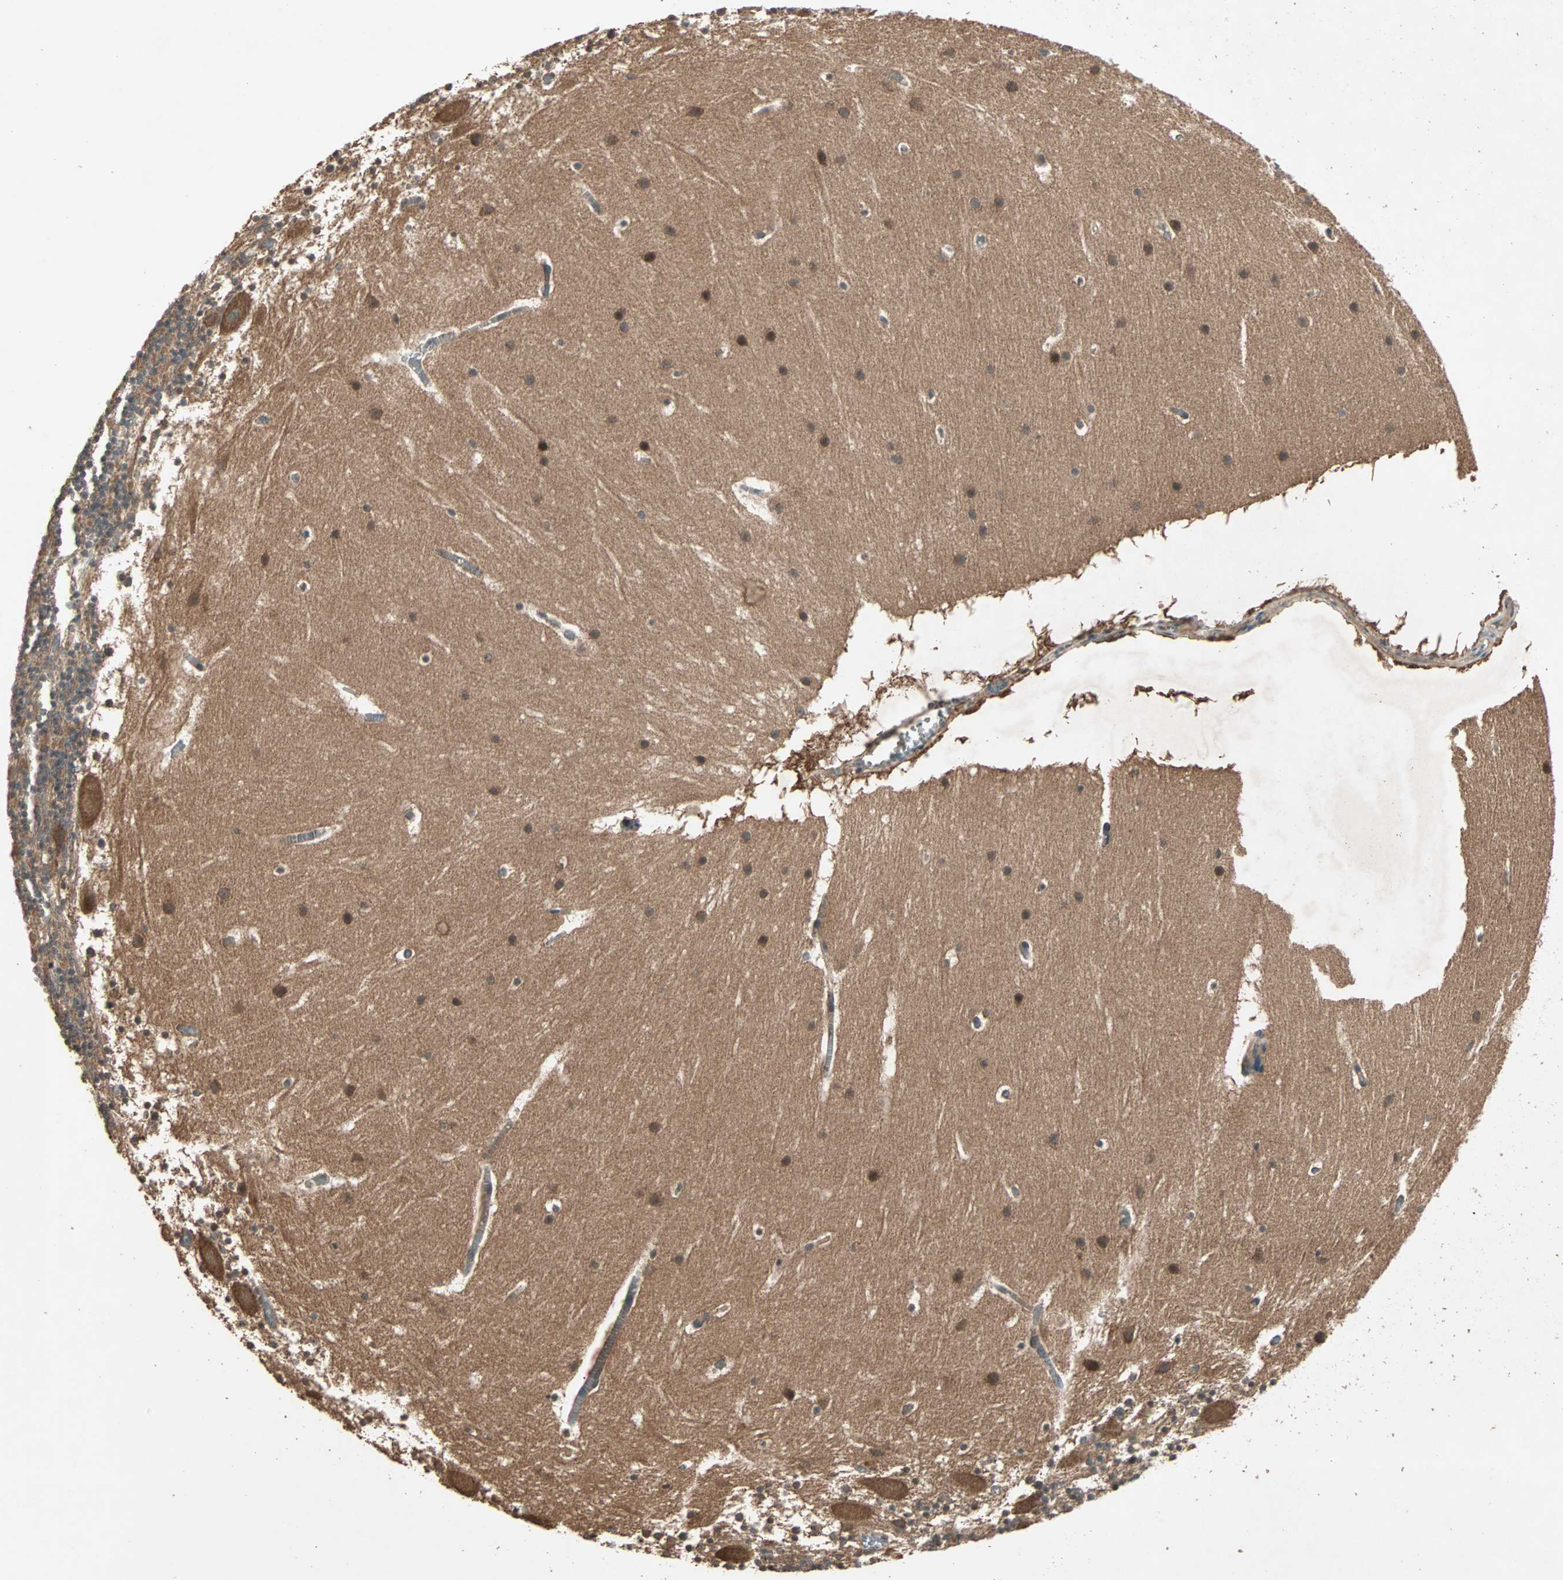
{"staining": {"intensity": "moderate", "quantity": ">75%", "location": "cytoplasmic/membranous"}, "tissue": "cerebellum", "cell_type": "Cells in granular layer", "image_type": "normal", "snomed": [{"axis": "morphology", "description": "Normal tissue, NOS"}, {"axis": "topography", "description": "Cerebellum"}], "caption": "Approximately >75% of cells in granular layer in normal human cerebellum demonstrate moderate cytoplasmic/membranous protein staining as visualized by brown immunohistochemical staining.", "gene": "UBAC1", "patient": {"sex": "male", "age": 45}}